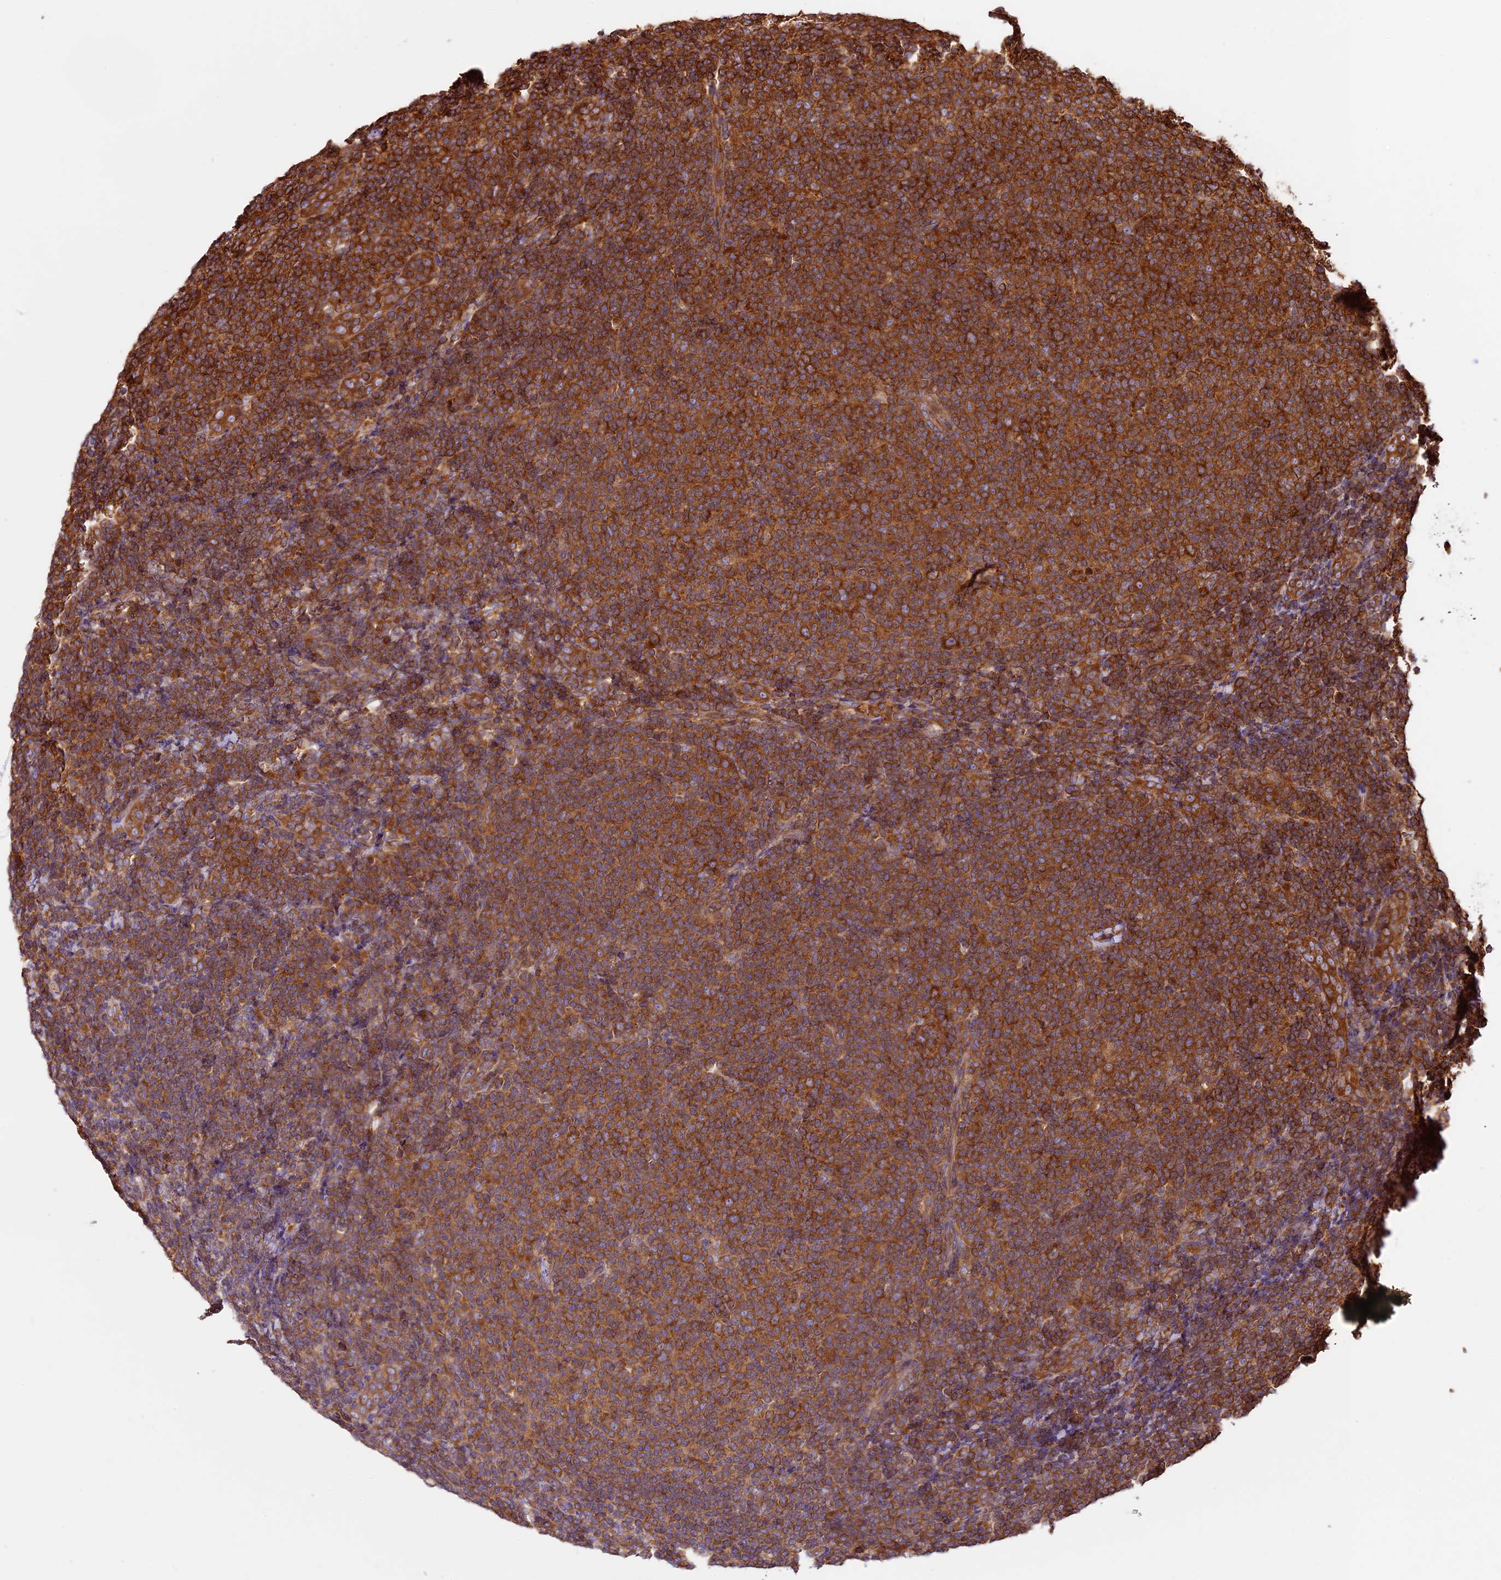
{"staining": {"intensity": "strong", "quantity": ">75%", "location": "cytoplasmic/membranous"}, "tissue": "lymphoma", "cell_type": "Tumor cells", "image_type": "cancer", "snomed": [{"axis": "morphology", "description": "Malignant lymphoma, non-Hodgkin's type, Low grade"}, {"axis": "topography", "description": "Lymph node"}], "caption": "Lymphoma tissue shows strong cytoplasmic/membranous positivity in approximately >75% of tumor cells, visualized by immunohistochemistry. The staining was performed using DAB (3,3'-diaminobenzidine), with brown indicating positive protein expression. Nuclei are stained blue with hematoxylin.", "gene": "KARS1", "patient": {"sex": "male", "age": 66}}